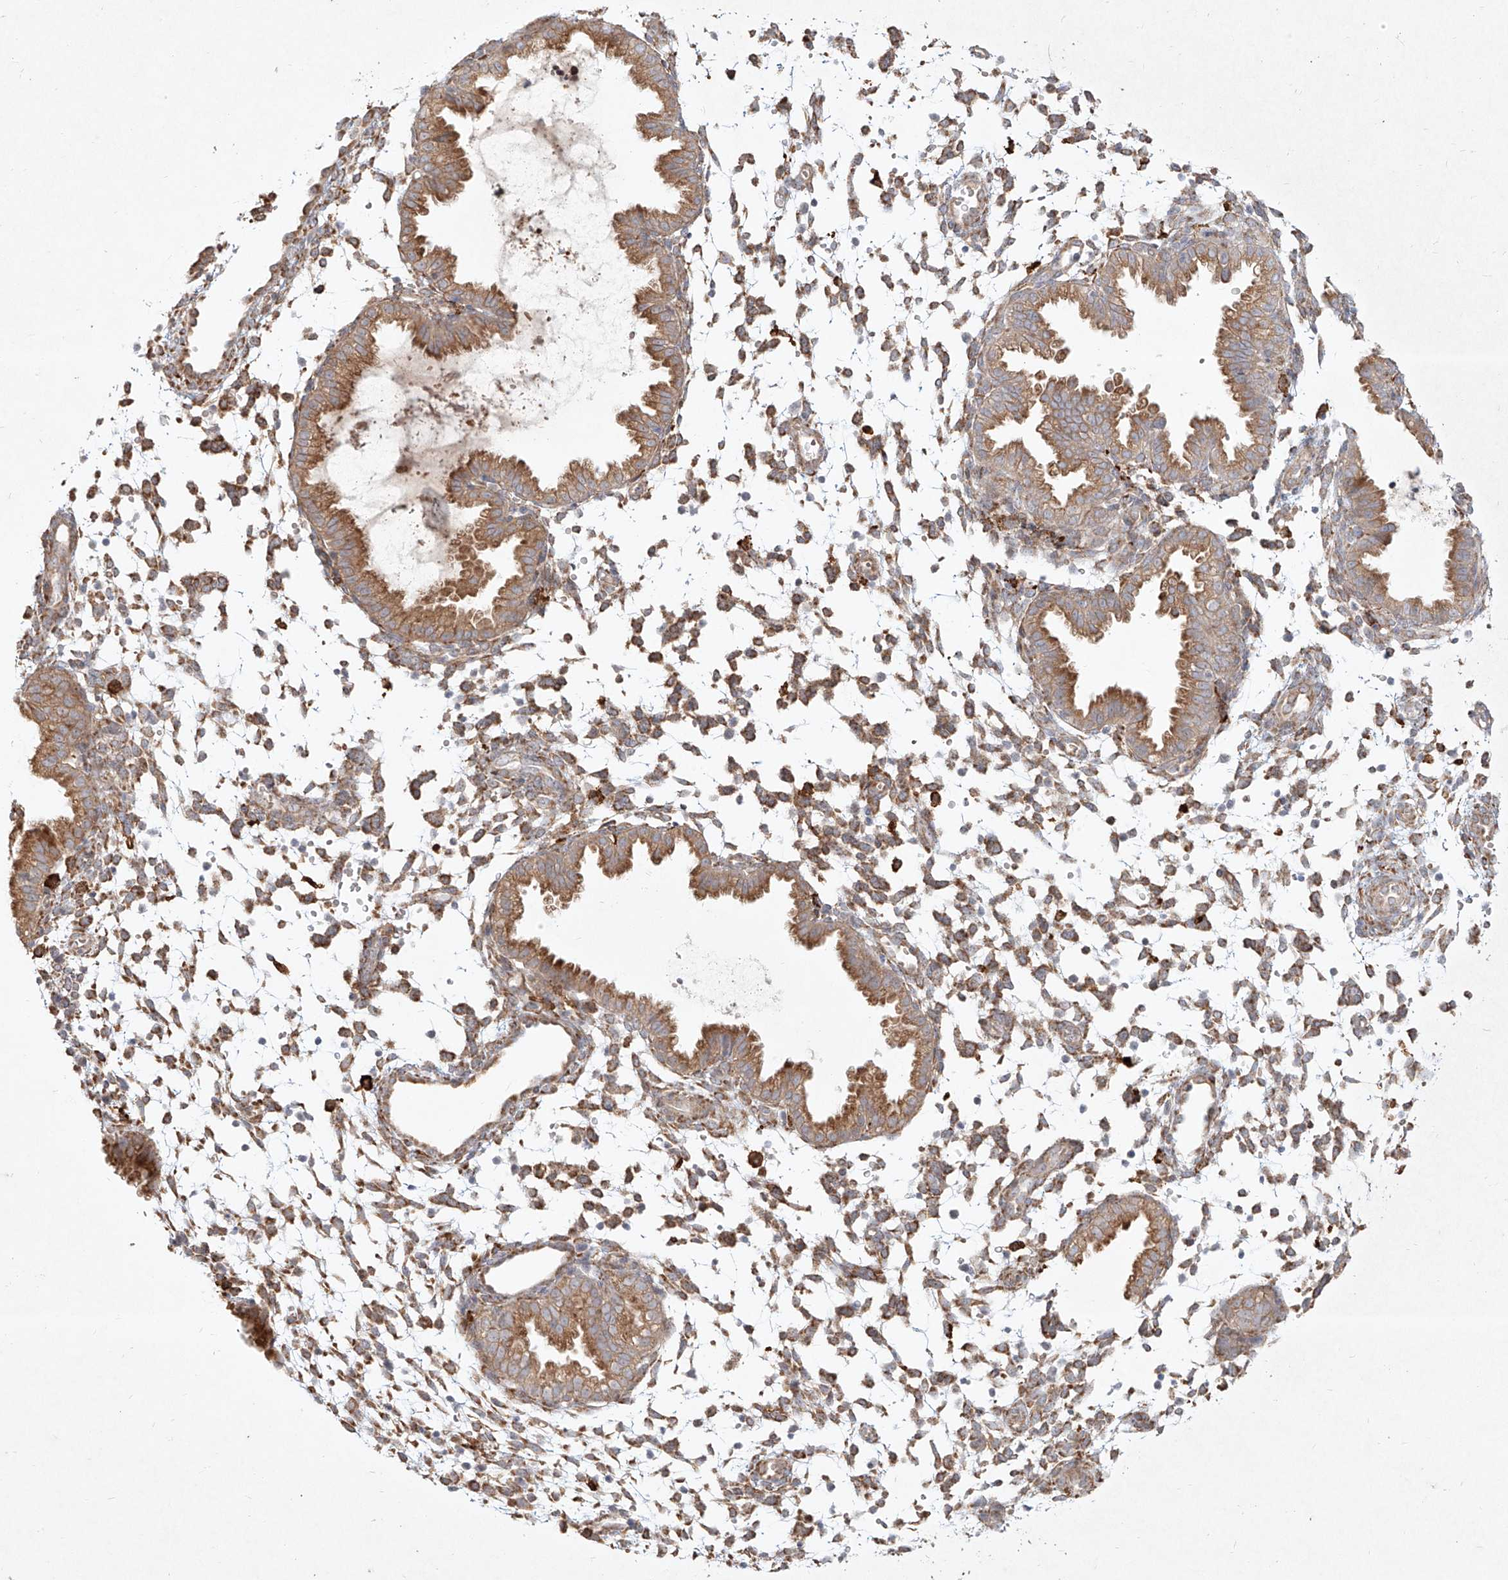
{"staining": {"intensity": "moderate", "quantity": "25%-75%", "location": "cytoplasmic/membranous"}, "tissue": "endometrium", "cell_type": "Cells in endometrial stroma", "image_type": "normal", "snomed": [{"axis": "morphology", "description": "Normal tissue, NOS"}, {"axis": "topography", "description": "Endometrium"}], "caption": "Endometrium stained with DAB (3,3'-diaminobenzidine) immunohistochemistry (IHC) exhibits medium levels of moderate cytoplasmic/membranous expression in about 25%-75% of cells in endometrial stroma.", "gene": "CD209", "patient": {"sex": "female", "age": 33}}